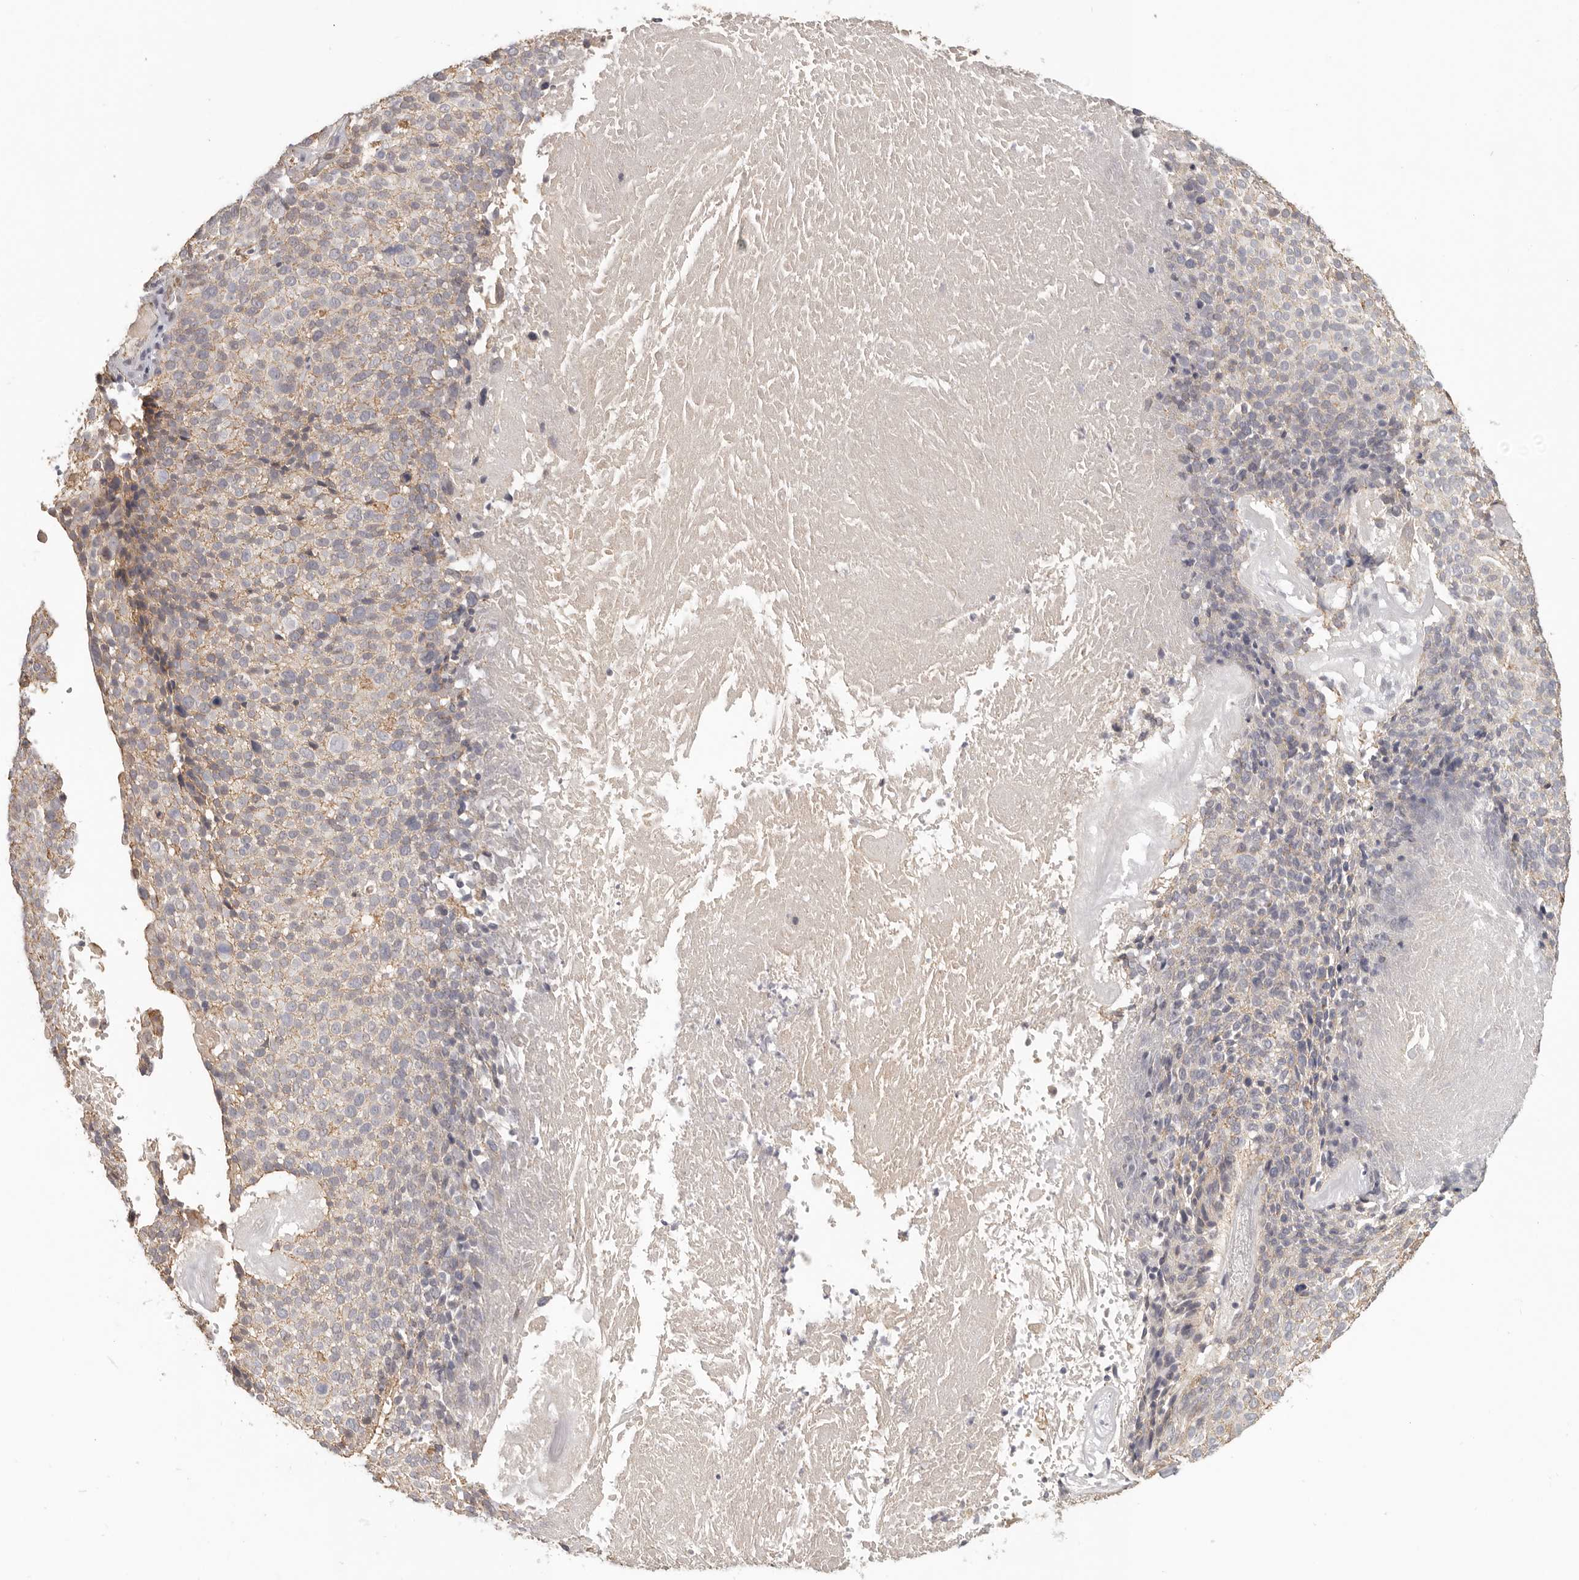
{"staining": {"intensity": "weak", "quantity": "<25%", "location": "cytoplasmic/membranous"}, "tissue": "cervical cancer", "cell_type": "Tumor cells", "image_type": "cancer", "snomed": [{"axis": "morphology", "description": "Squamous cell carcinoma, NOS"}, {"axis": "topography", "description": "Cervix"}], "caption": "The histopathology image displays no significant positivity in tumor cells of cervical cancer.", "gene": "ANXA9", "patient": {"sex": "female", "age": 74}}